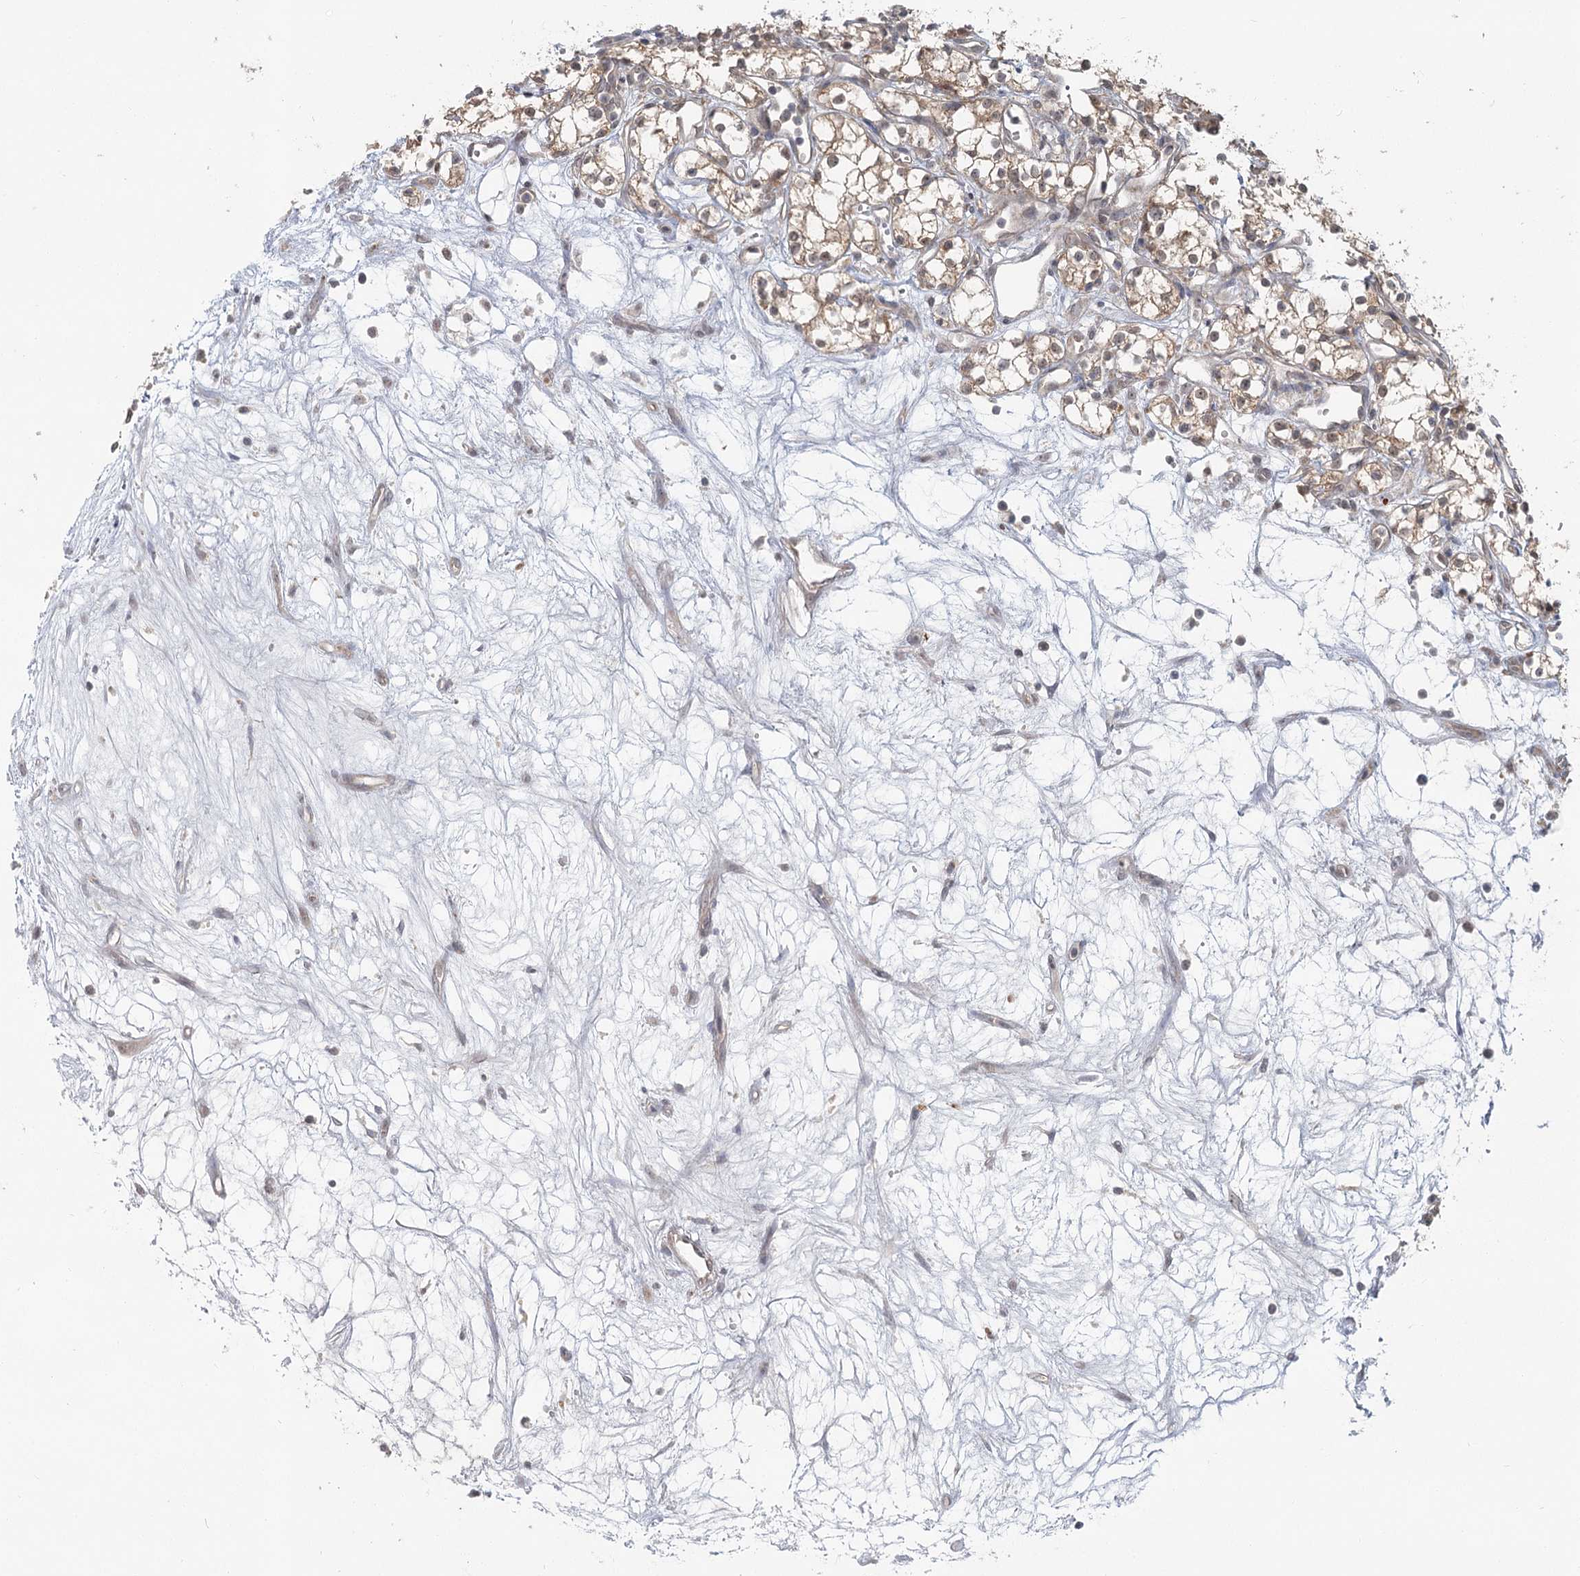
{"staining": {"intensity": "moderate", "quantity": ">75%", "location": "cytoplasmic/membranous,nuclear"}, "tissue": "renal cancer", "cell_type": "Tumor cells", "image_type": "cancer", "snomed": [{"axis": "morphology", "description": "Adenocarcinoma, NOS"}, {"axis": "topography", "description": "Kidney"}], "caption": "Approximately >75% of tumor cells in human renal adenocarcinoma exhibit moderate cytoplasmic/membranous and nuclear protein expression as visualized by brown immunohistochemical staining.", "gene": "THNSL1", "patient": {"sex": "male", "age": 59}}